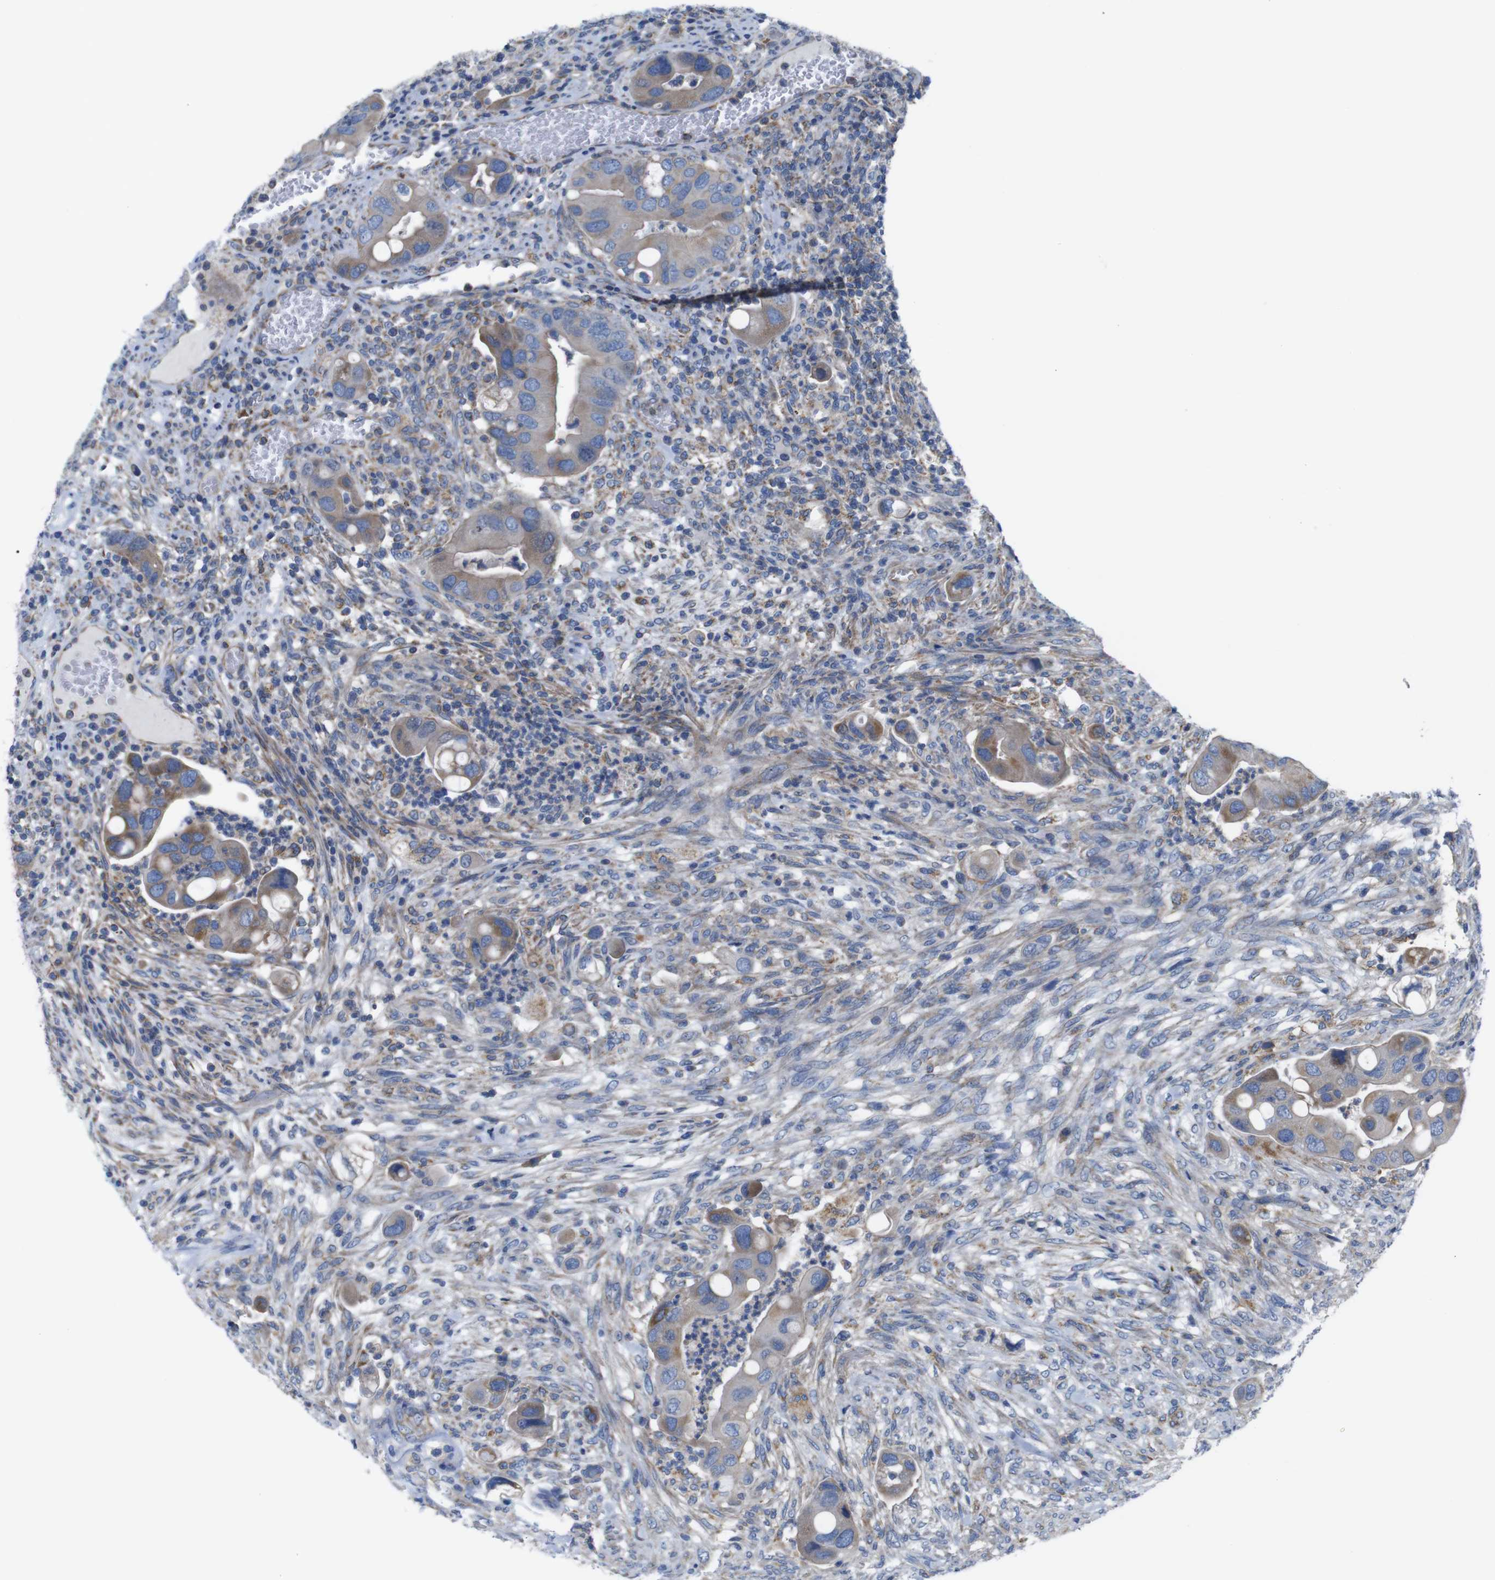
{"staining": {"intensity": "moderate", "quantity": ">75%", "location": "cytoplasmic/membranous"}, "tissue": "colorectal cancer", "cell_type": "Tumor cells", "image_type": "cancer", "snomed": [{"axis": "morphology", "description": "Adenocarcinoma, NOS"}, {"axis": "topography", "description": "Rectum"}], "caption": "This is an image of IHC staining of colorectal cancer (adenocarcinoma), which shows moderate expression in the cytoplasmic/membranous of tumor cells.", "gene": "PDCD1LG2", "patient": {"sex": "female", "age": 57}}